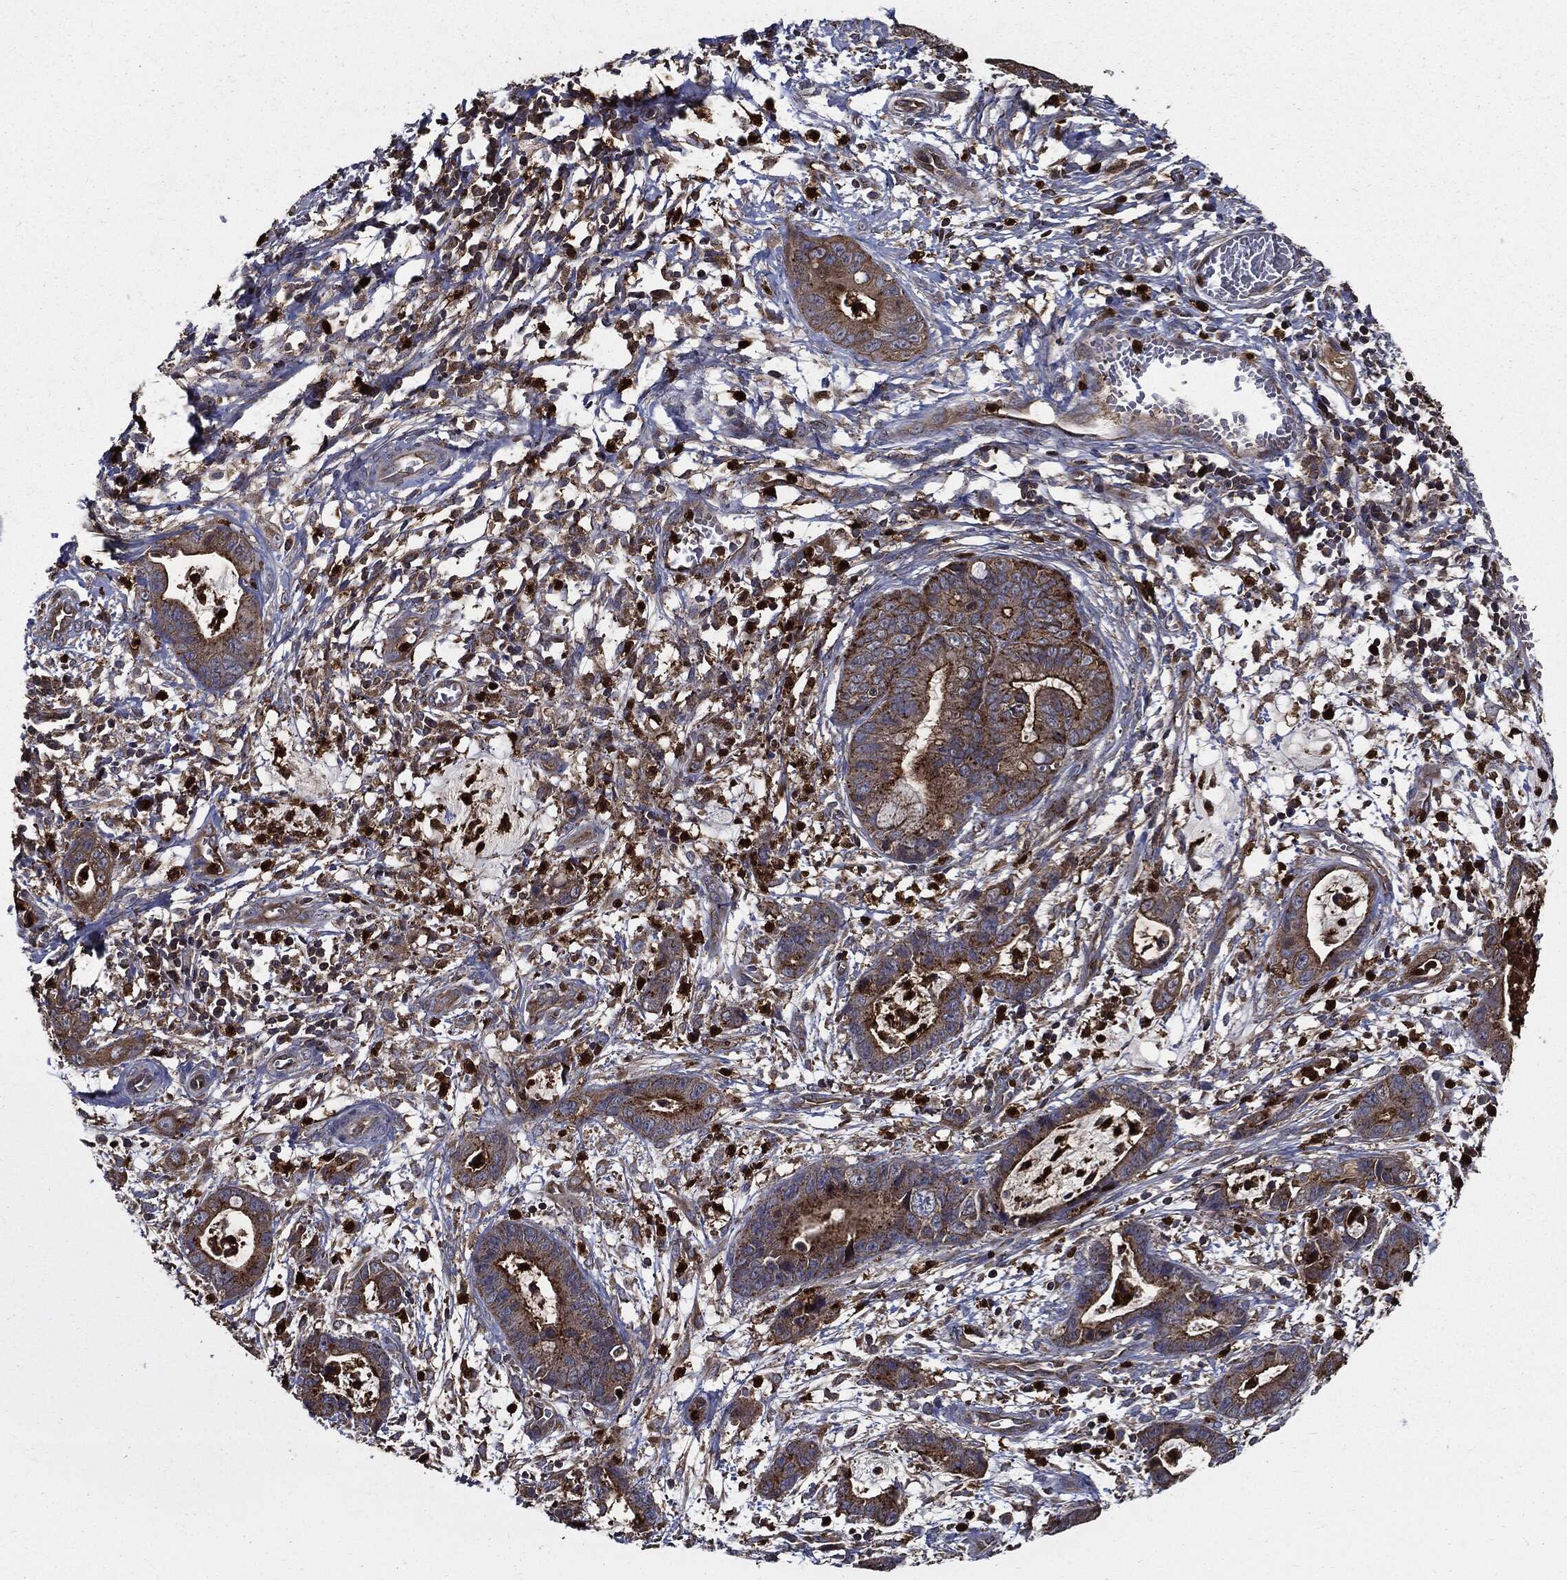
{"staining": {"intensity": "strong", "quantity": "25%-75%", "location": "cytoplasmic/membranous"}, "tissue": "cervical cancer", "cell_type": "Tumor cells", "image_type": "cancer", "snomed": [{"axis": "morphology", "description": "Adenocarcinoma, NOS"}, {"axis": "topography", "description": "Cervix"}], "caption": "Cervical cancer stained for a protein reveals strong cytoplasmic/membranous positivity in tumor cells. (DAB IHC, brown staining for protein, blue staining for nuclei).", "gene": "PDCD6IP", "patient": {"sex": "female", "age": 44}}